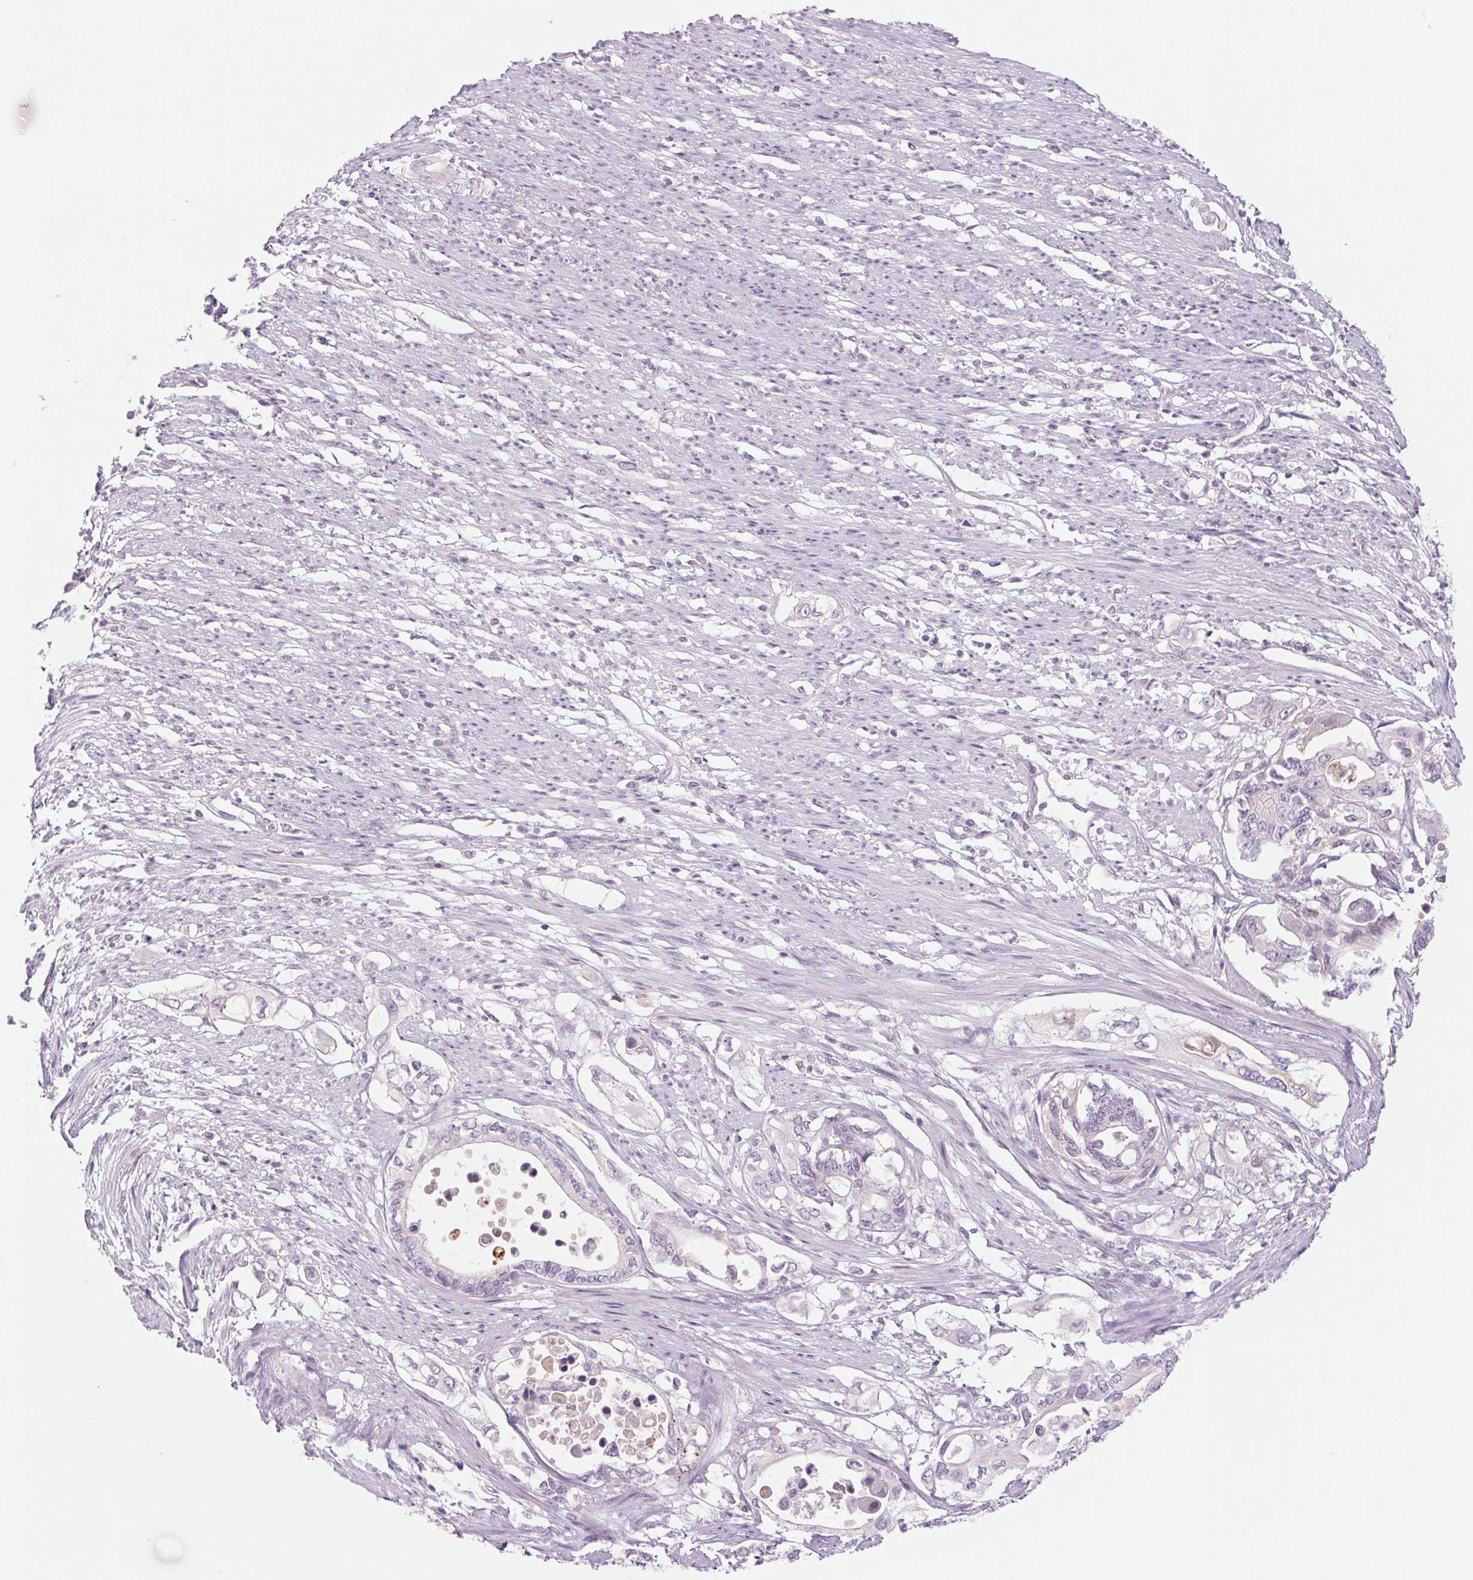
{"staining": {"intensity": "negative", "quantity": "none", "location": "none"}, "tissue": "pancreatic cancer", "cell_type": "Tumor cells", "image_type": "cancer", "snomed": [{"axis": "morphology", "description": "Adenocarcinoma, NOS"}, {"axis": "topography", "description": "Pancreas"}], "caption": "There is no significant positivity in tumor cells of pancreatic cancer (adenocarcinoma).", "gene": "KRT1", "patient": {"sex": "female", "age": 63}}